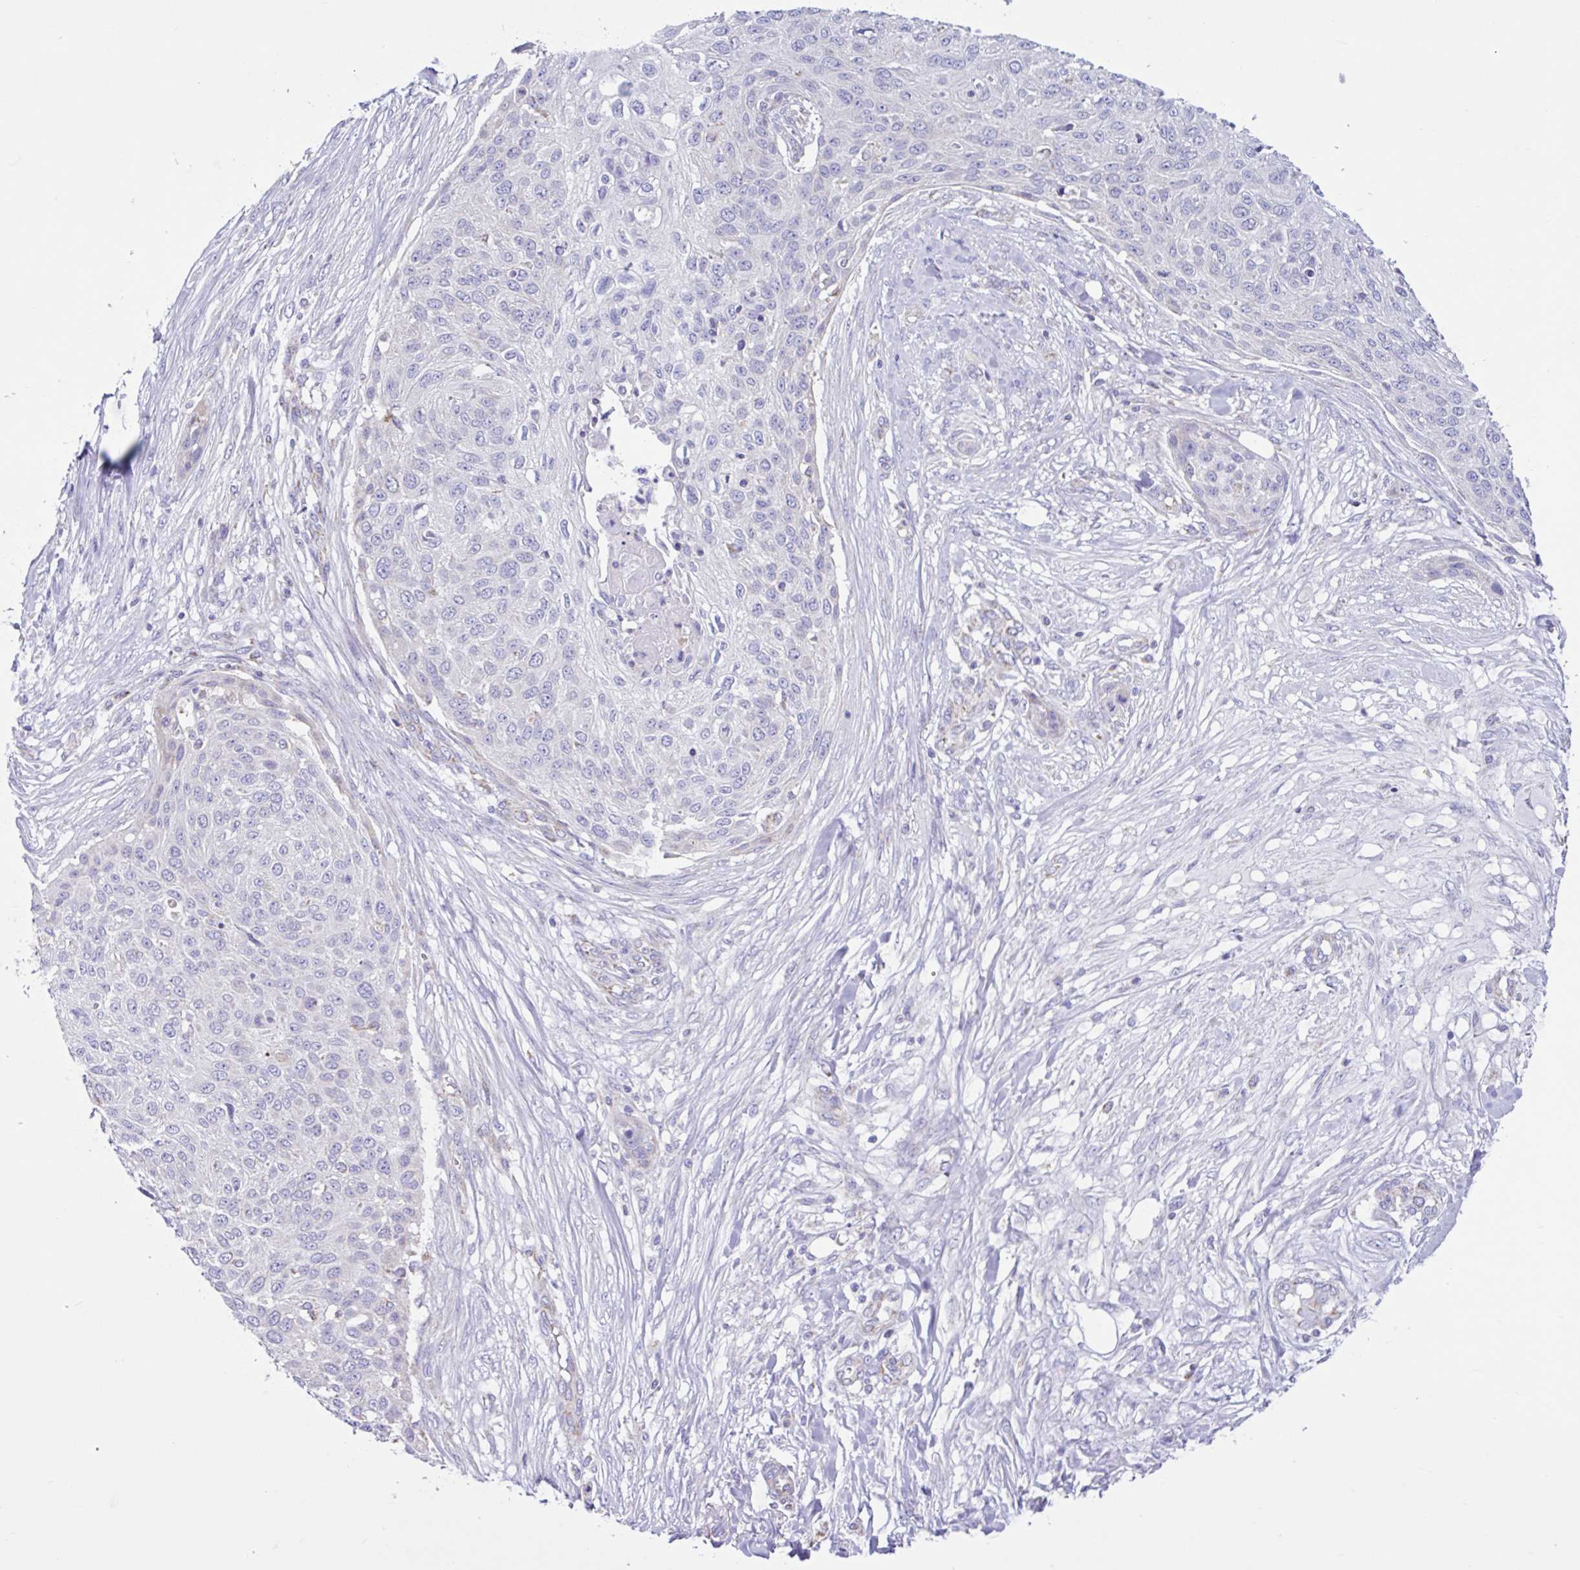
{"staining": {"intensity": "negative", "quantity": "none", "location": "none"}, "tissue": "skin cancer", "cell_type": "Tumor cells", "image_type": "cancer", "snomed": [{"axis": "morphology", "description": "Squamous cell carcinoma, NOS"}, {"axis": "topography", "description": "Skin"}], "caption": "A high-resolution micrograph shows immunohistochemistry staining of skin squamous cell carcinoma, which exhibits no significant staining in tumor cells. The staining was performed using DAB to visualize the protein expression in brown, while the nuclei were stained in blue with hematoxylin (Magnification: 20x).", "gene": "NDUFS2", "patient": {"sex": "female", "age": 87}}